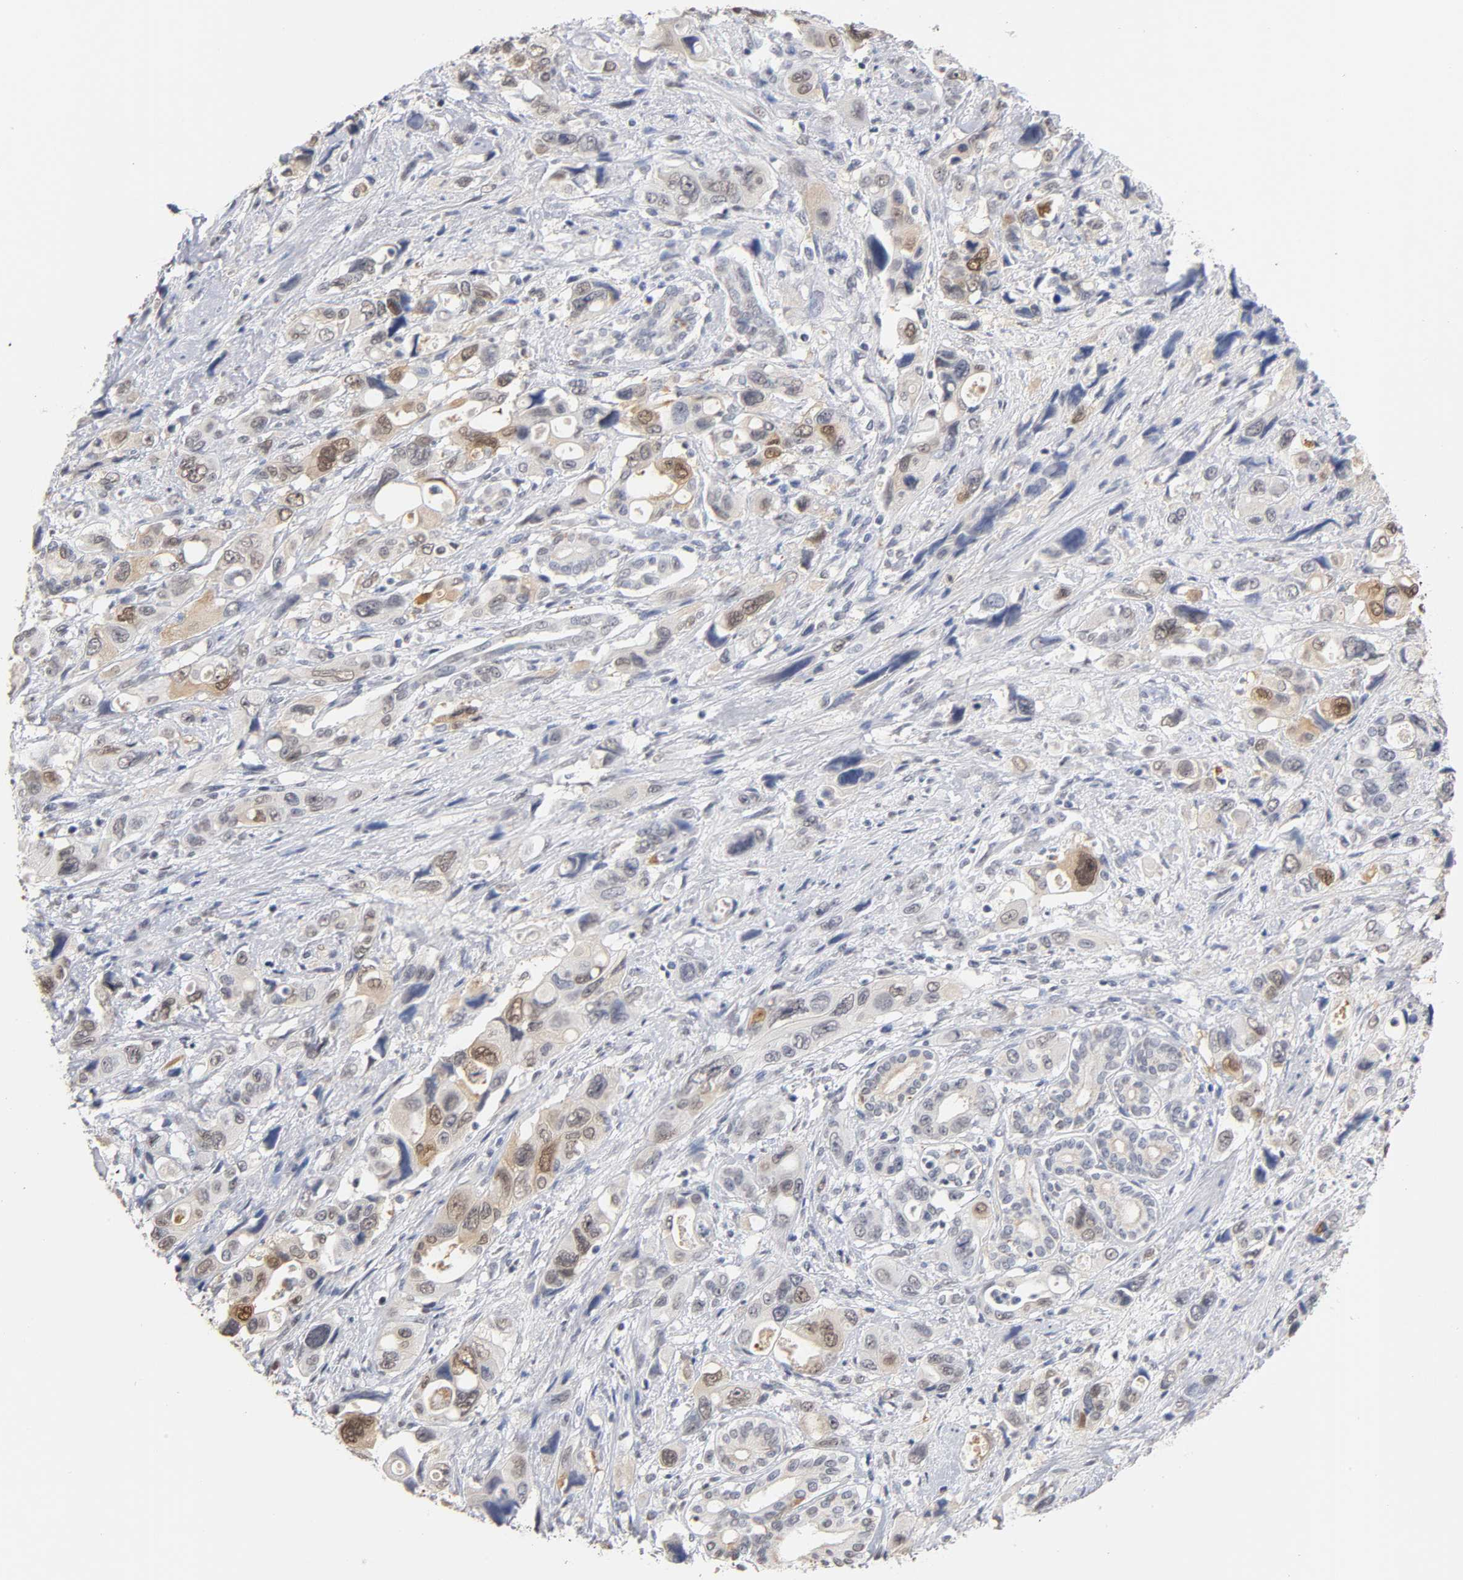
{"staining": {"intensity": "moderate", "quantity": "25%-75%", "location": "cytoplasmic/membranous,nuclear"}, "tissue": "pancreatic cancer", "cell_type": "Tumor cells", "image_type": "cancer", "snomed": [{"axis": "morphology", "description": "Adenocarcinoma, NOS"}, {"axis": "topography", "description": "Pancreas"}], "caption": "Immunohistochemistry photomicrograph of pancreatic adenocarcinoma stained for a protein (brown), which reveals medium levels of moderate cytoplasmic/membranous and nuclear expression in approximately 25%-75% of tumor cells.", "gene": "CRABP2", "patient": {"sex": "male", "age": 46}}